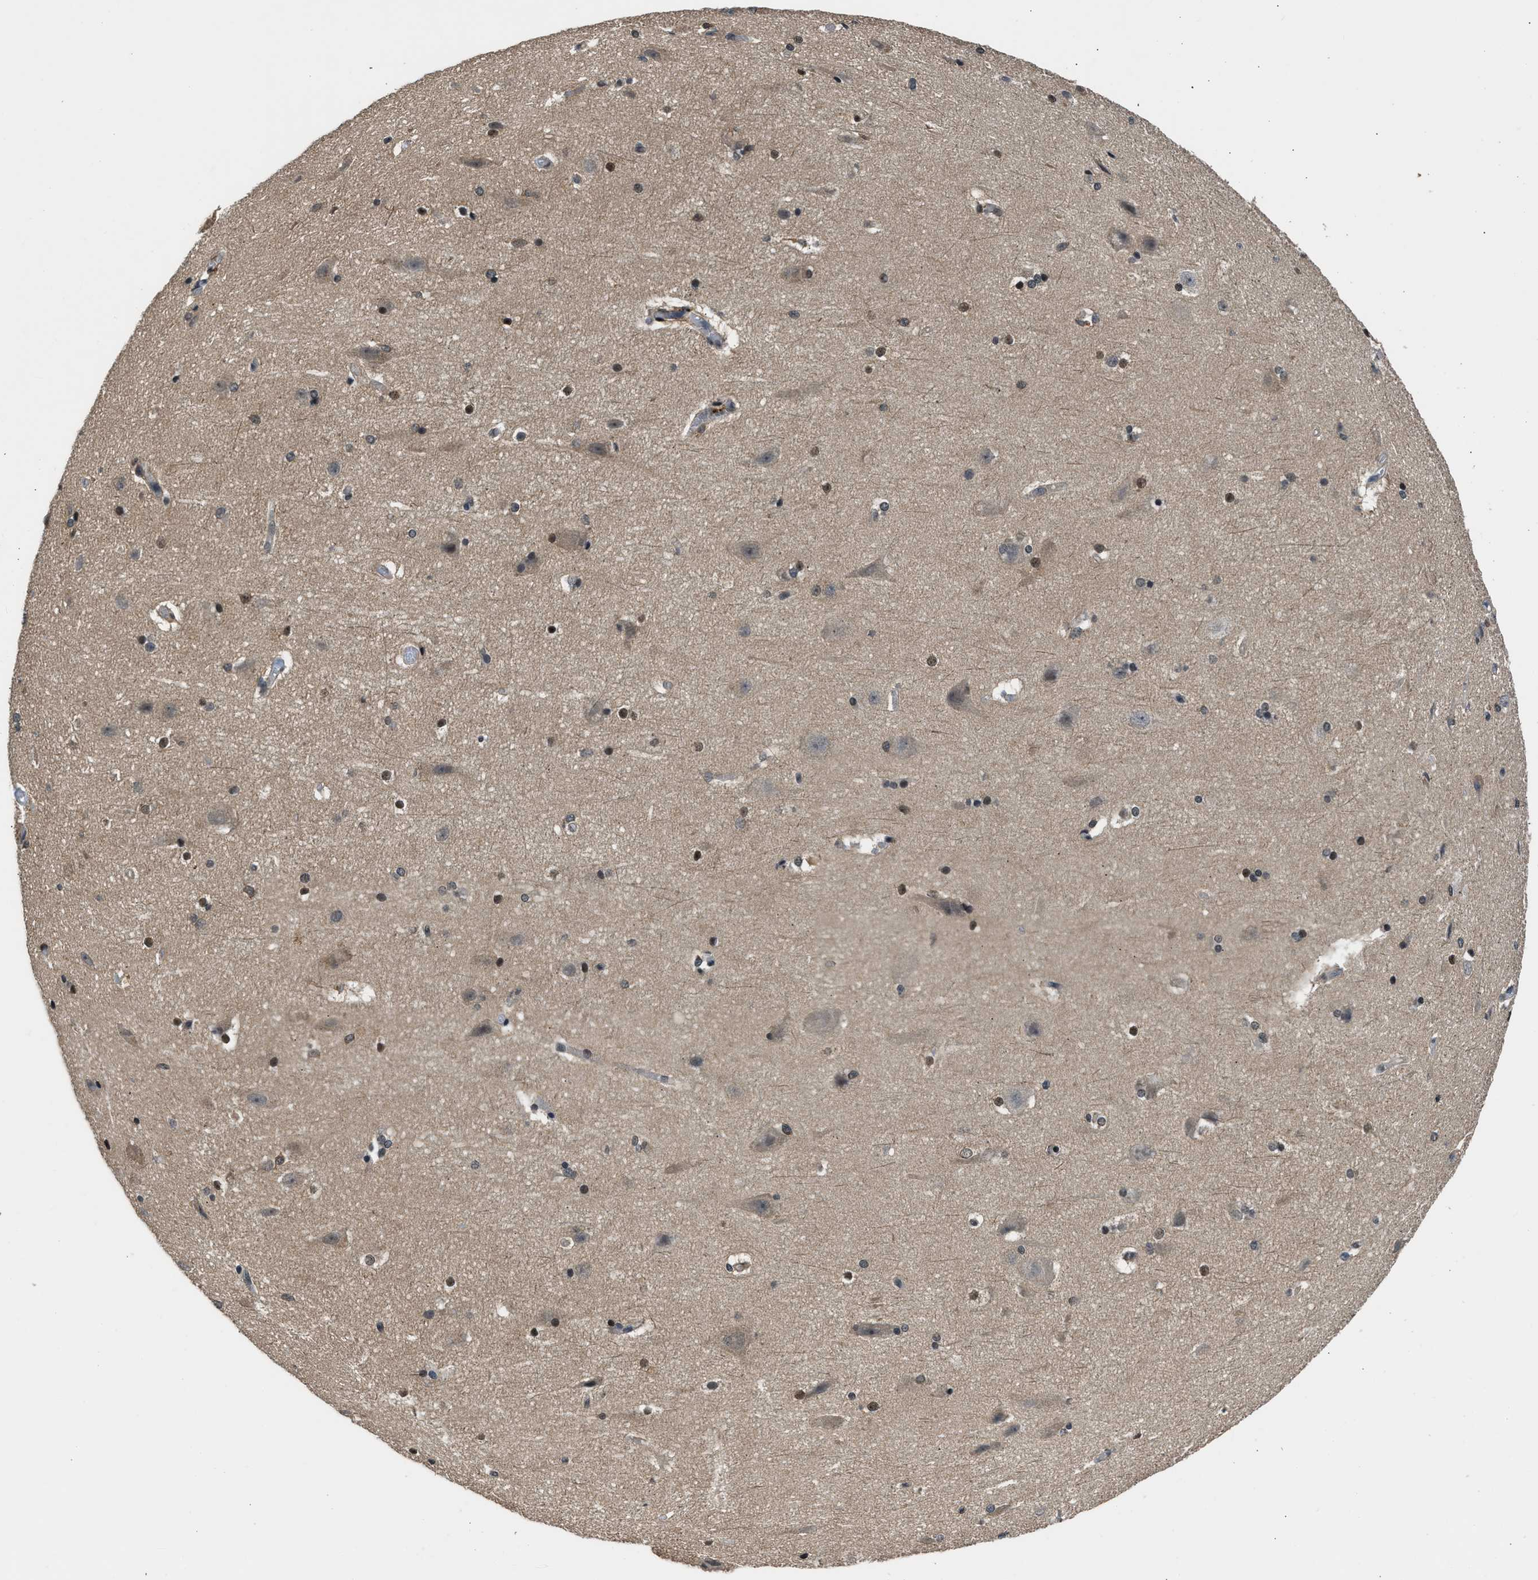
{"staining": {"intensity": "weak", "quantity": ">75%", "location": "cytoplasmic/membranous,nuclear"}, "tissue": "cerebral cortex", "cell_type": "Endothelial cells", "image_type": "normal", "snomed": [{"axis": "morphology", "description": "Normal tissue, NOS"}, {"axis": "topography", "description": "Cerebral cortex"}, {"axis": "topography", "description": "Hippocampus"}], "caption": "Immunohistochemistry histopathology image of benign human cerebral cortex stained for a protein (brown), which reveals low levels of weak cytoplasmic/membranous,nuclear expression in approximately >75% of endothelial cells.", "gene": "MTMR1", "patient": {"sex": "female", "age": 19}}